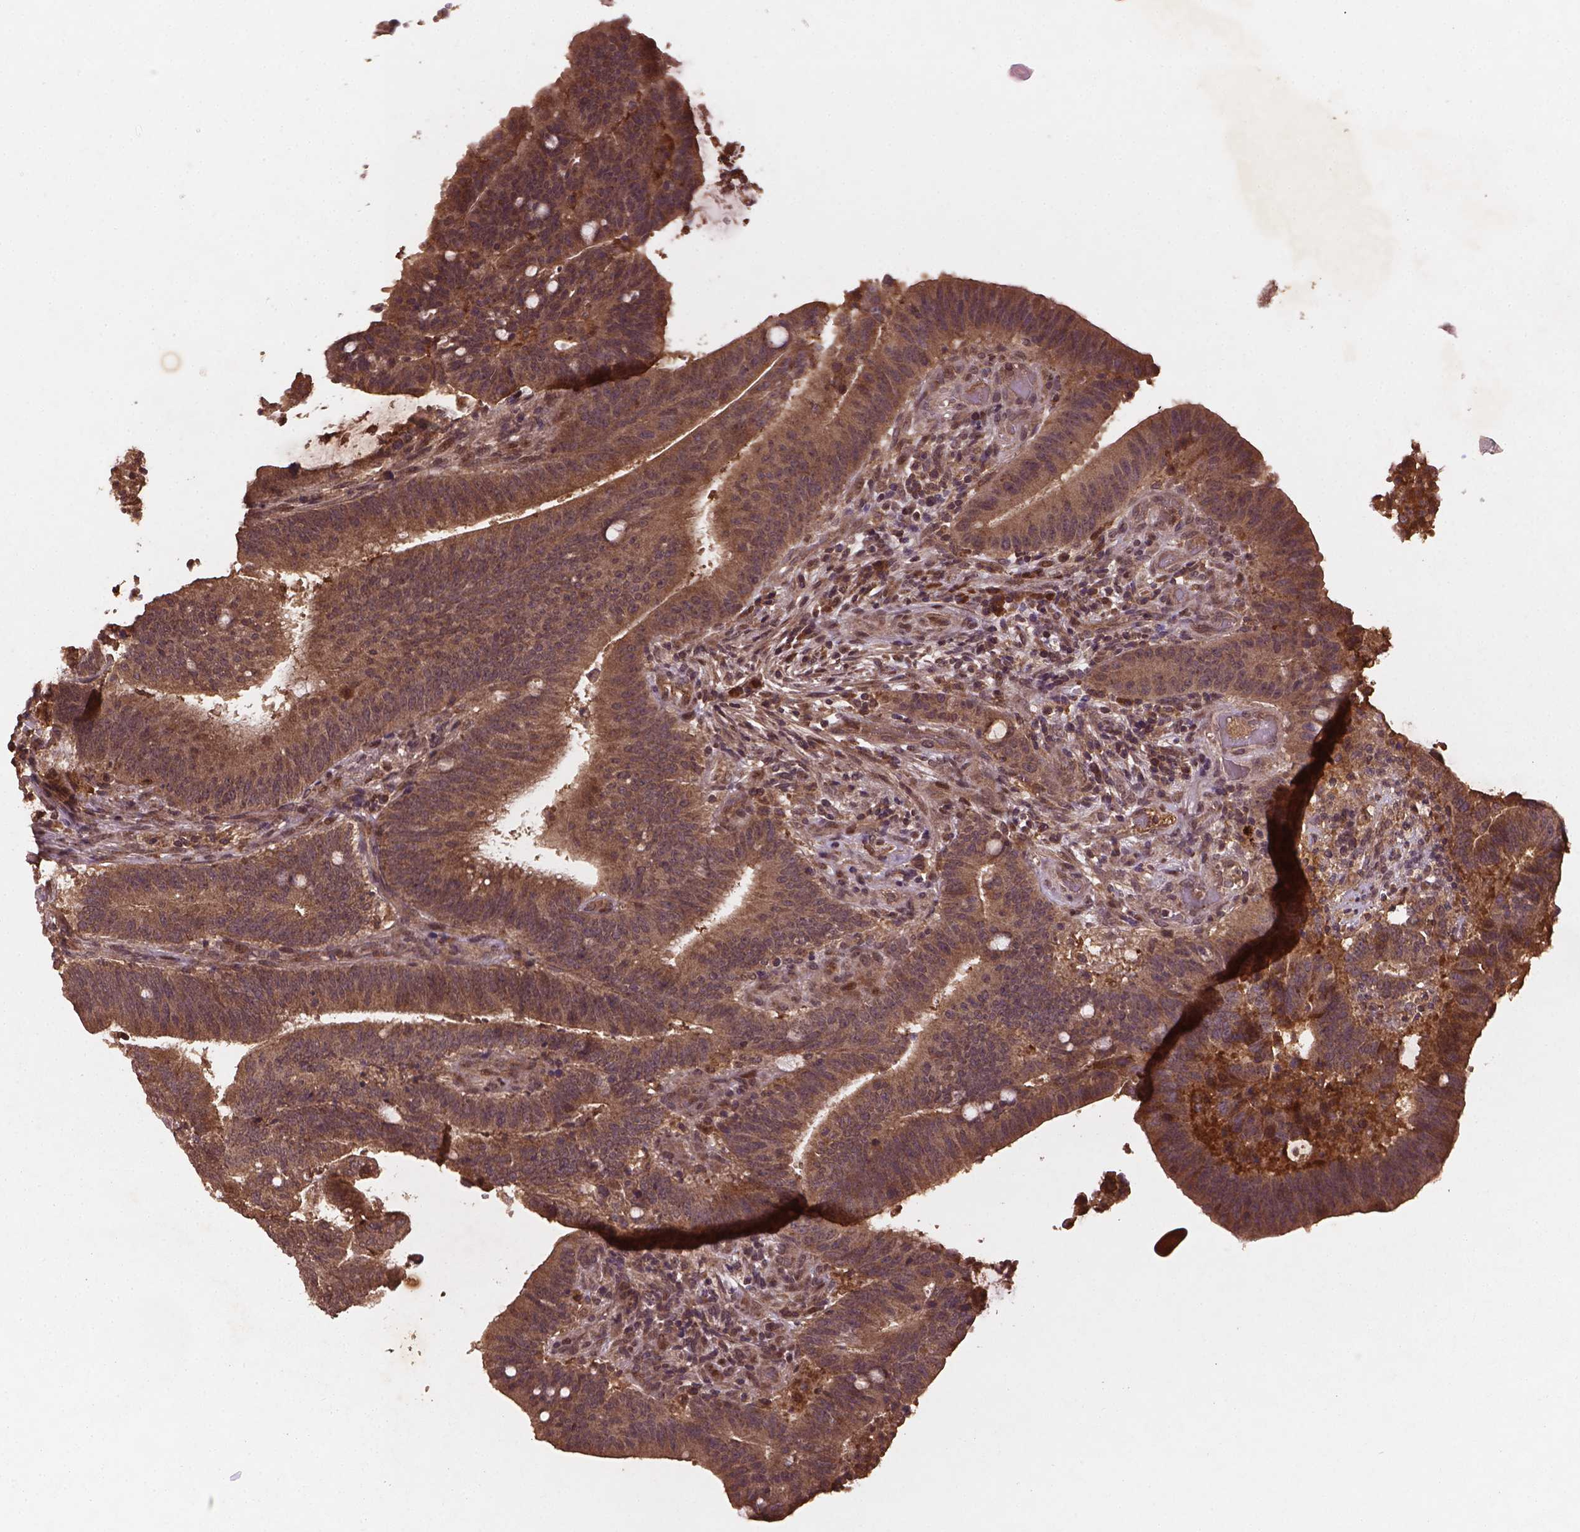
{"staining": {"intensity": "moderate", "quantity": ">75%", "location": "cytoplasmic/membranous,nuclear"}, "tissue": "colorectal cancer", "cell_type": "Tumor cells", "image_type": "cancer", "snomed": [{"axis": "morphology", "description": "Adenocarcinoma, NOS"}, {"axis": "topography", "description": "Colon"}], "caption": "Immunohistochemistry (IHC) image of neoplastic tissue: colorectal cancer stained using IHC demonstrates medium levels of moderate protein expression localized specifically in the cytoplasmic/membranous and nuclear of tumor cells, appearing as a cytoplasmic/membranous and nuclear brown color.", "gene": "NIPAL2", "patient": {"sex": "female", "age": 43}}